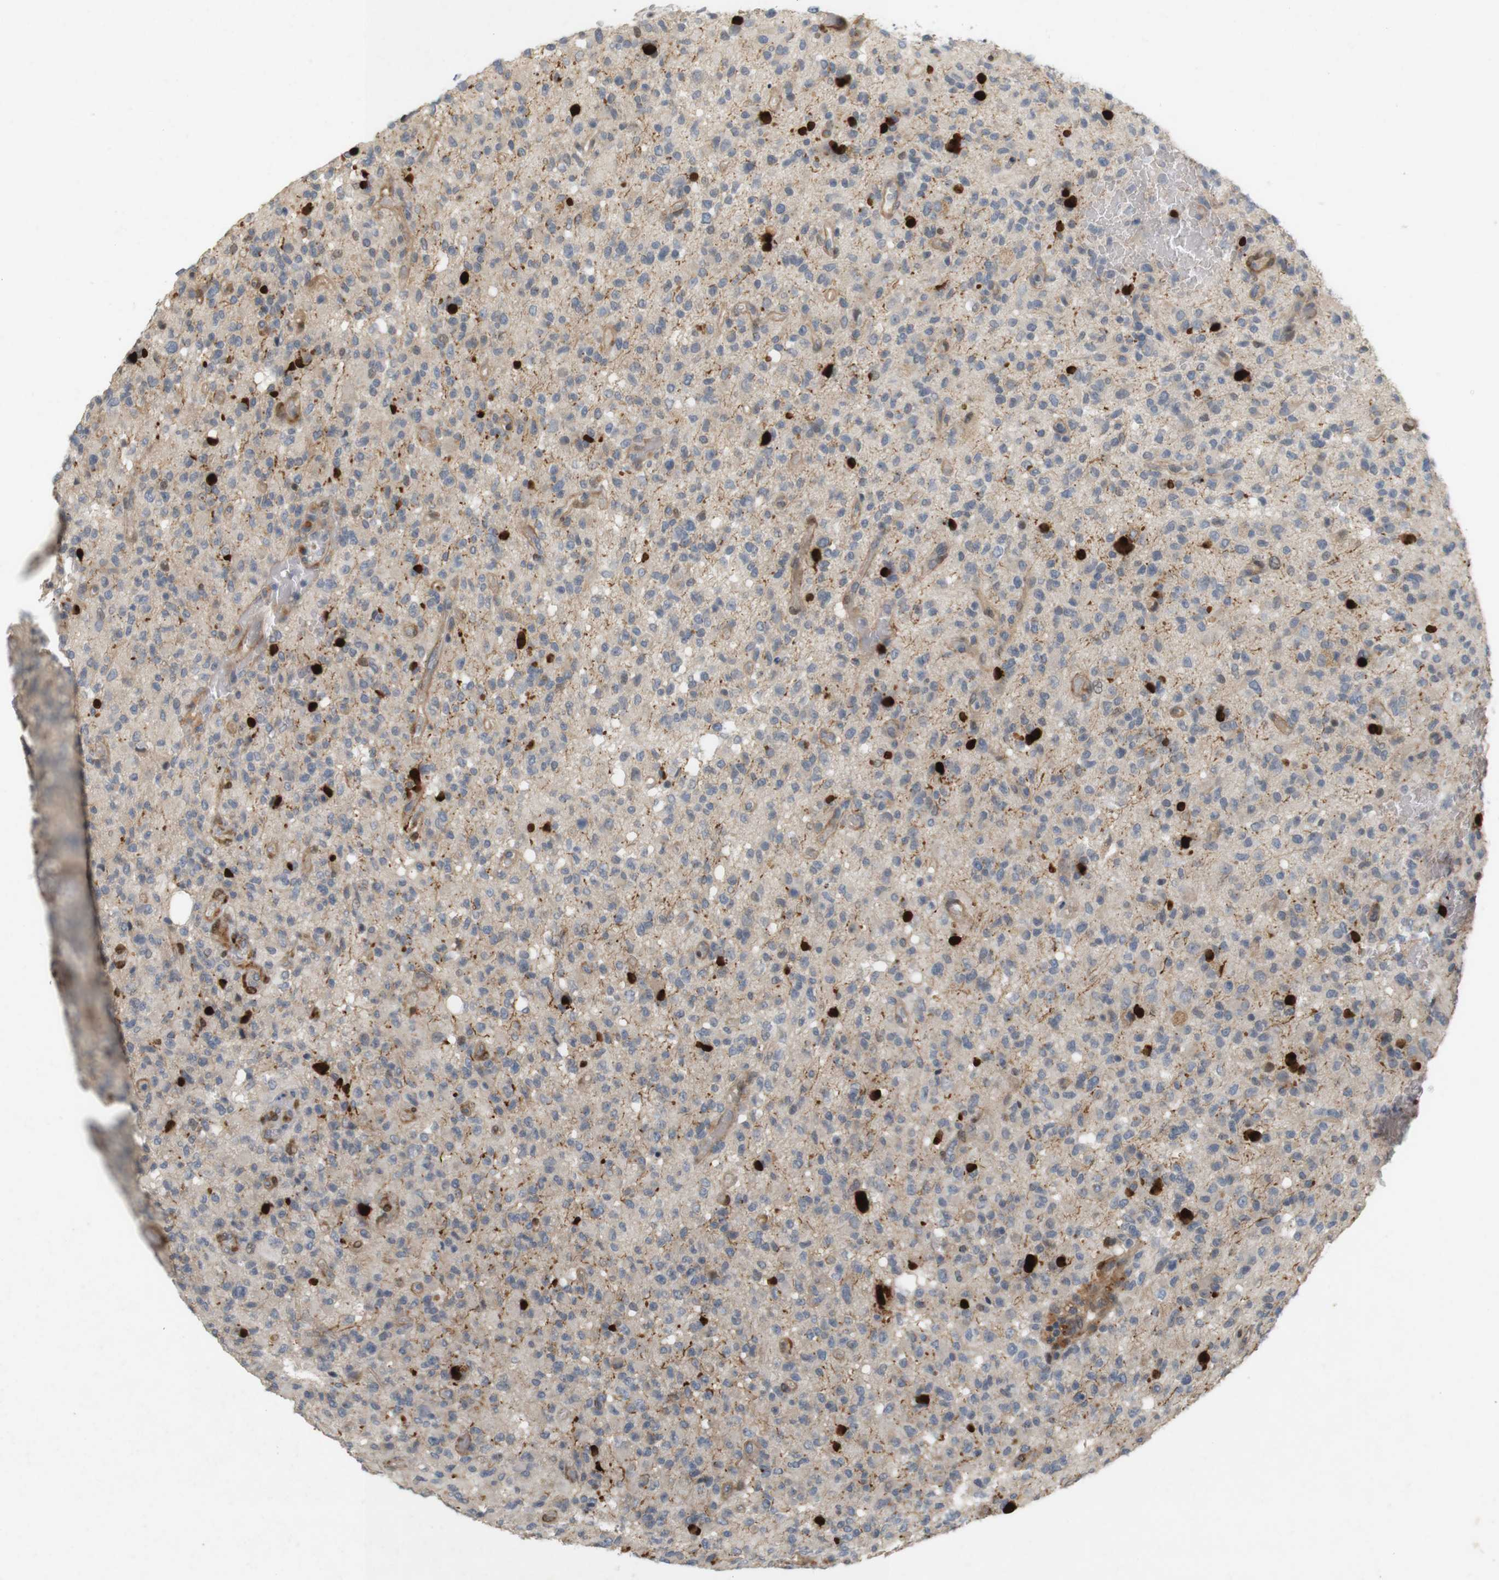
{"staining": {"intensity": "negative", "quantity": "none", "location": "none"}, "tissue": "glioma", "cell_type": "Tumor cells", "image_type": "cancer", "snomed": [{"axis": "morphology", "description": "Glioma, malignant, High grade"}, {"axis": "topography", "description": "Brain"}], "caption": "High magnification brightfield microscopy of malignant glioma (high-grade) stained with DAB (3,3'-diaminobenzidine) (brown) and counterstained with hematoxylin (blue): tumor cells show no significant staining.", "gene": "PPP1R14A", "patient": {"sex": "male", "age": 71}}